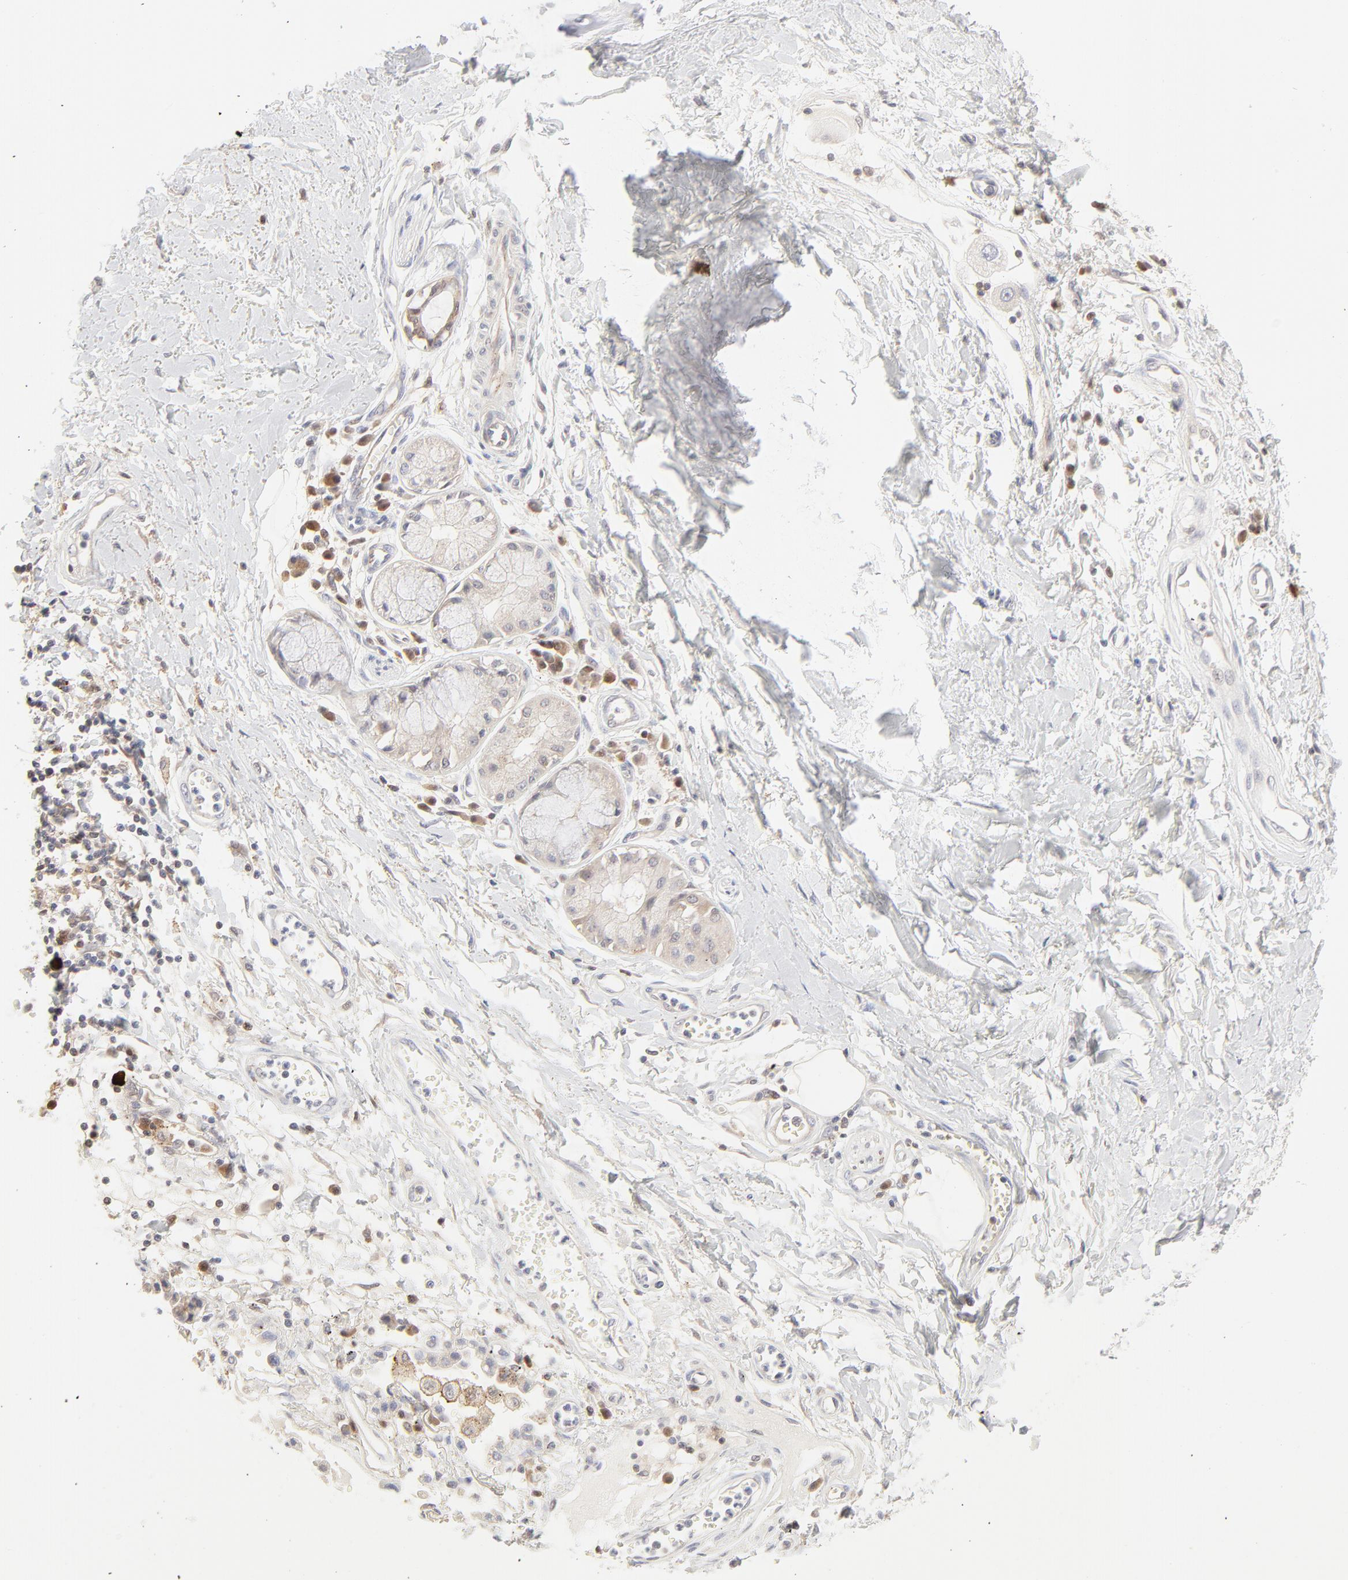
{"staining": {"intensity": "negative", "quantity": "none", "location": "none"}, "tissue": "adipose tissue", "cell_type": "Adipocytes", "image_type": "normal", "snomed": [{"axis": "morphology", "description": "Normal tissue, NOS"}, {"axis": "morphology", "description": "Adenocarcinoma, NOS"}, {"axis": "topography", "description": "Cartilage tissue"}, {"axis": "topography", "description": "Bronchus"}, {"axis": "topography", "description": "Lung"}], "caption": "Protein analysis of normal adipose tissue exhibits no significant staining in adipocytes.", "gene": "CDK6", "patient": {"sex": "female", "age": 67}}